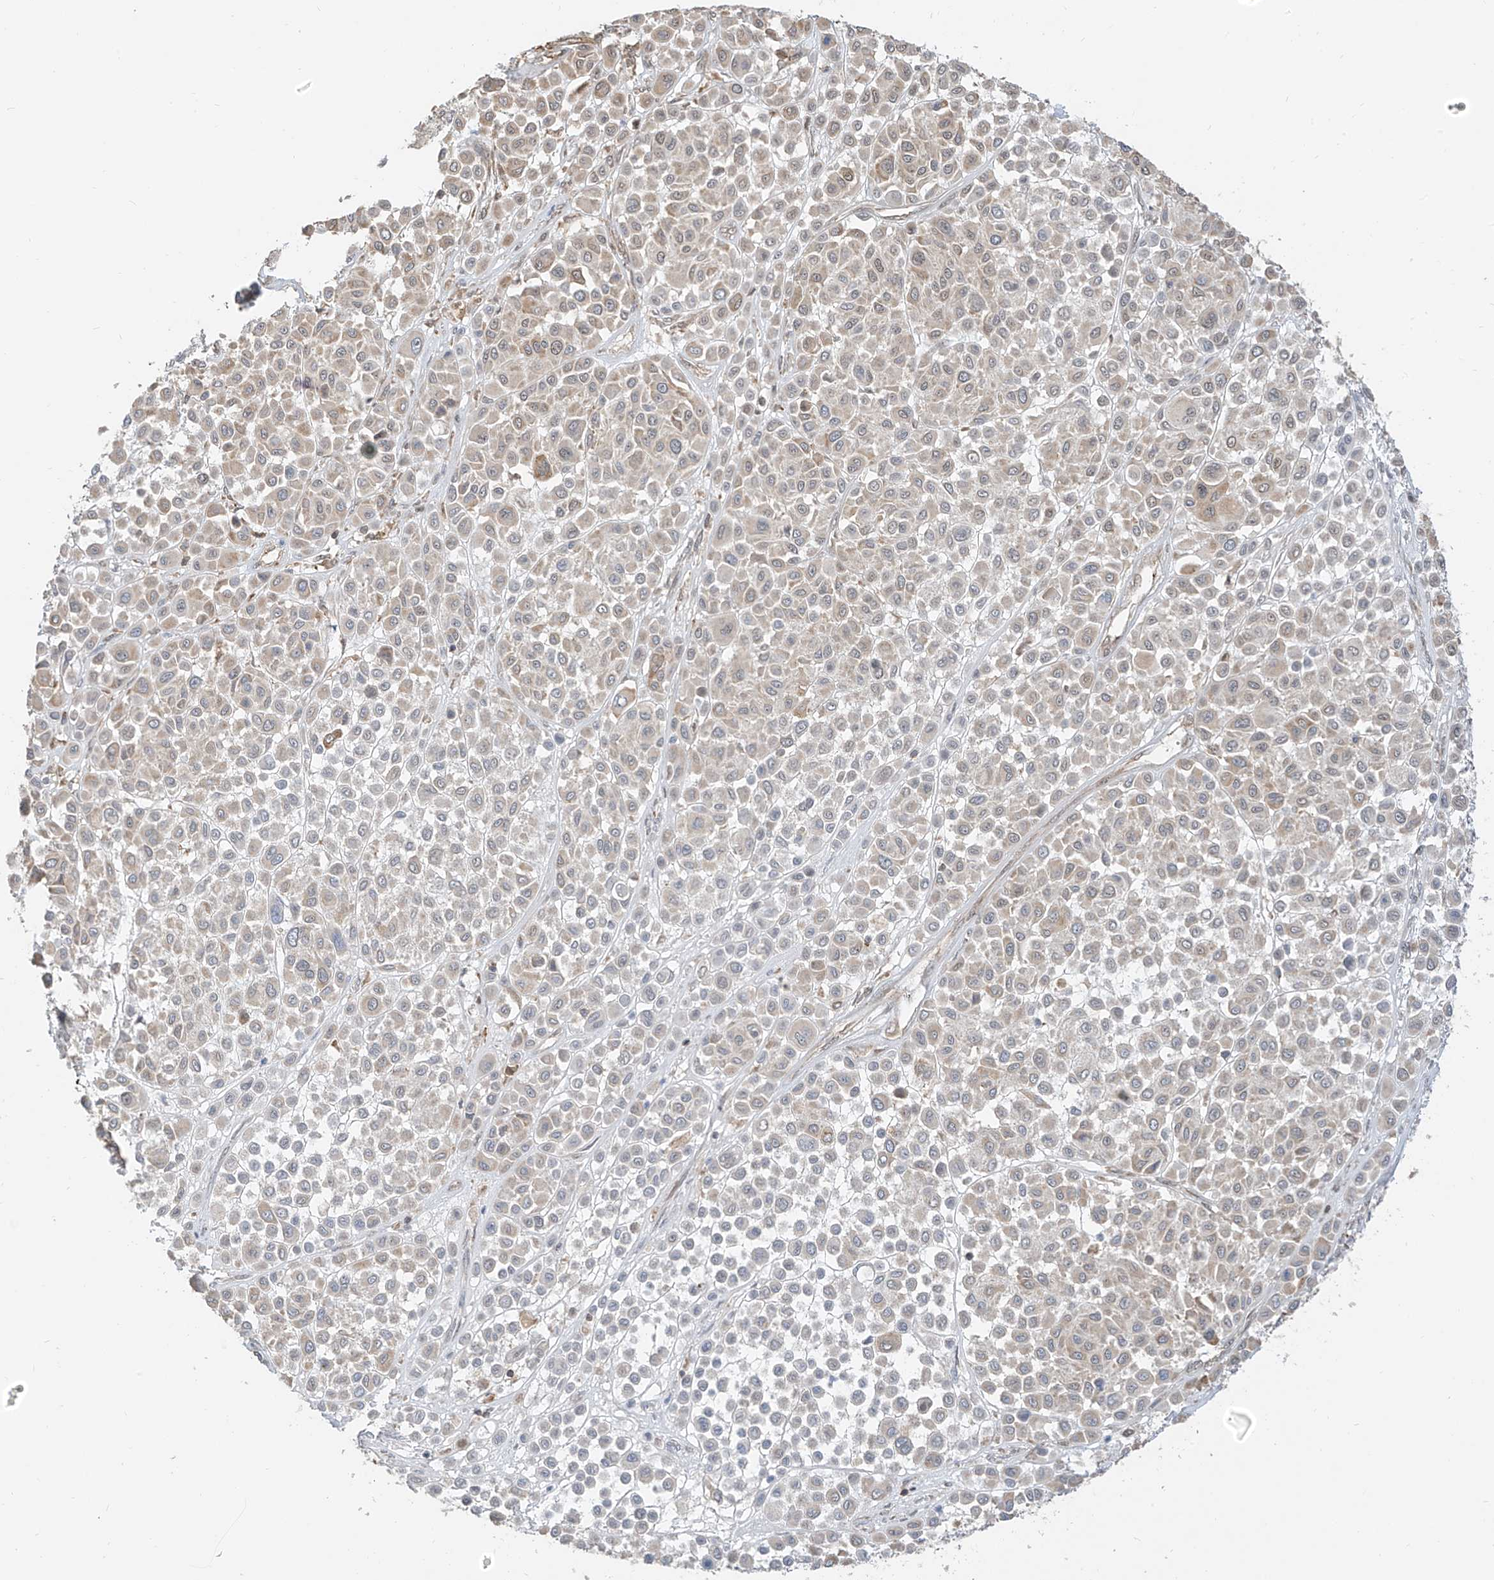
{"staining": {"intensity": "weak", "quantity": "<25%", "location": "nuclear"}, "tissue": "melanoma", "cell_type": "Tumor cells", "image_type": "cancer", "snomed": [{"axis": "morphology", "description": "Malignant melanoma, Metastatic site"}, {"axis": "topography", "description": "Soft tissue"}], "caption": "There is no significant expression in tumor cells of malignant melanoma (metastatic site). (Brightfield microscopy of DAB (3,3'-diaminobenzidine) immunohistochemistry (IHC) at high magnification).", "gene": "ZMYM2", "patient": {"sex": "male", "age": 41}}